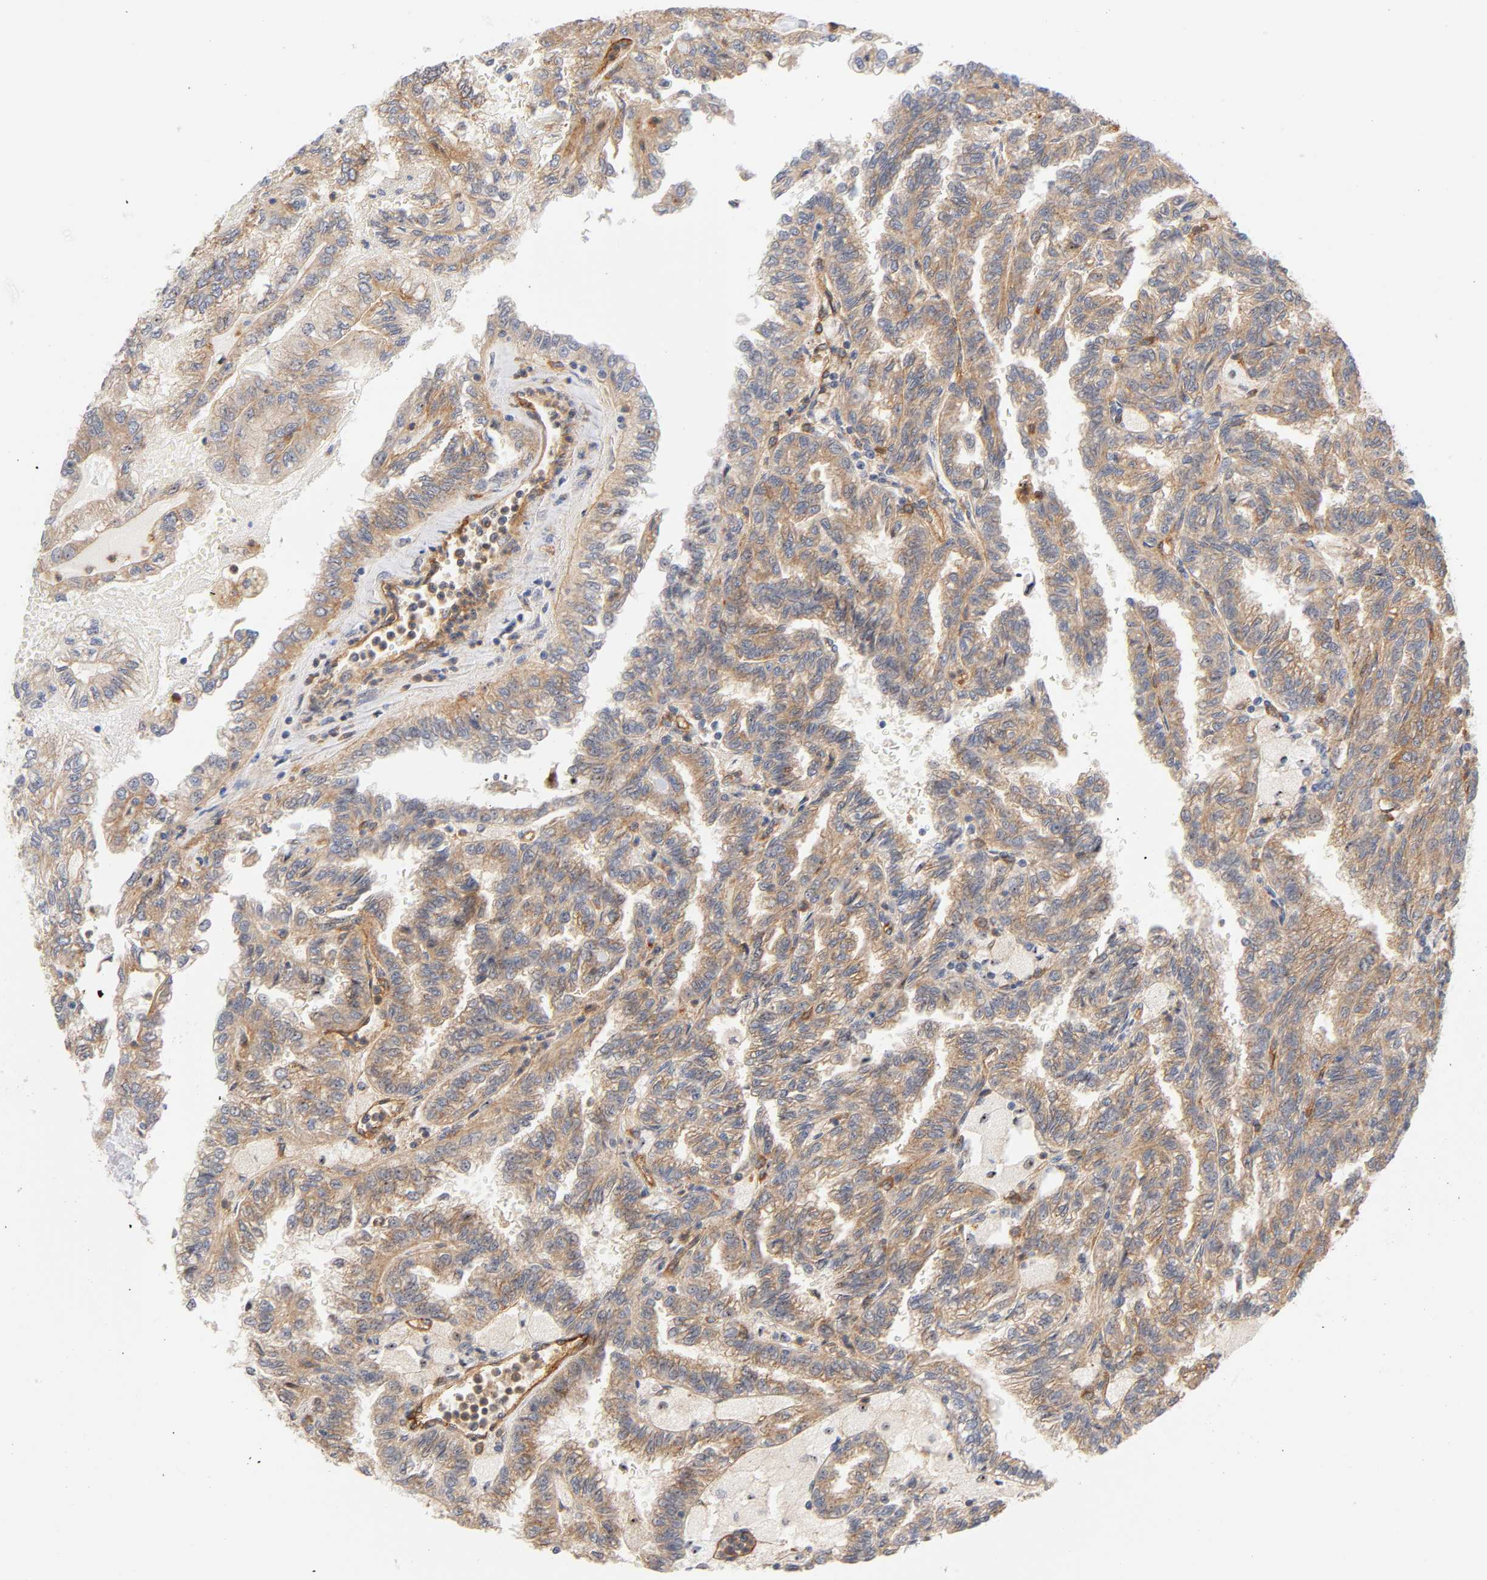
{"staining": {"intensity": "moderate", "quantity": "25%-75%", "location": "cytoplasmic/membranous"}, "tissue": "renal cancer", "cell_type": "Tumor cells", "image_type": "cancer", "snomed": [{"axis": "morphology", "description": "Inflammation, NOS"}, {"axis": "morphology", "description": "Adenocarcinoma, NOS"}, {"axis": "topography", "description": "Kidney"}], "caption": "Renal cancer (adenocarcinoma) stained with IHC reveals moderate cytoplasmic/membranous positivity in approximately 25%-75% of tumor cells.", "gene": "PLD1", "patient": {"sex": "male", "age": 68}}